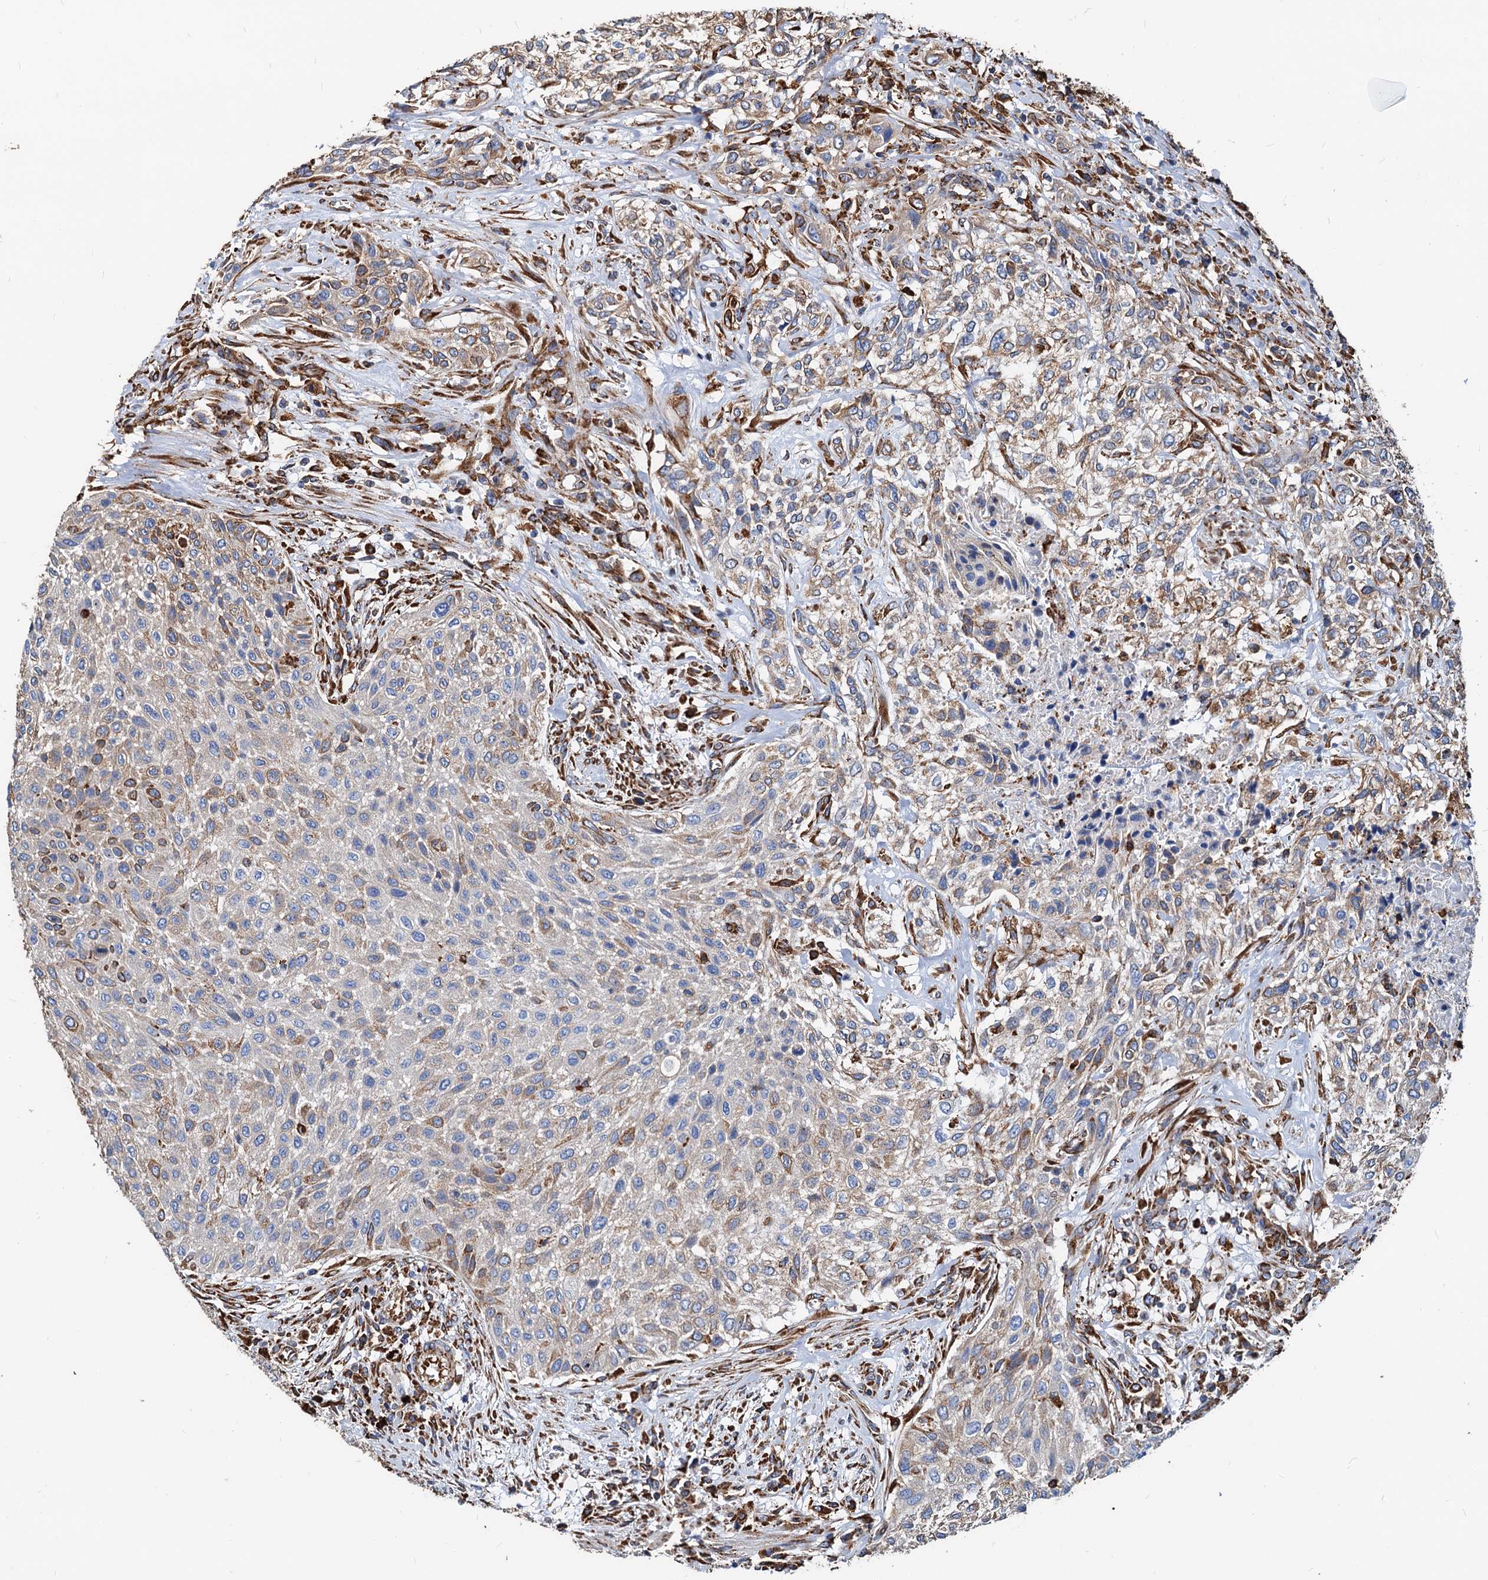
{"staining": {"intensity": "weak", "quantity": "25%-75%", "location": "cytoplasmic/membranous"}, "tissue": "urothelial cancer", "cell_type": "Tumor cells", "image_type": "cancer", "snomed": [{"axis": "morphology", "description": "Normal tissue, NOS"}, {"axis": "morphology", "description": "Urothelial carcinoma, NOS"}, {"axis": "topography", "description": "Urinary bladder"}, {"axis": "topography", "description": "Peripheral nerve tissue"}], "caption": "A low amount of weak cytoplasmic/membranous staining is appreciated in about 25%-75% of tumor cells in transitional cell carcinoma tissue. (DAB (3,3'-diaminobenzidine) IHC, brown staining for protein, blue staining for nuclei).", "gene": "HSPA5", "patient": {"sex": "male", "age": 35}}